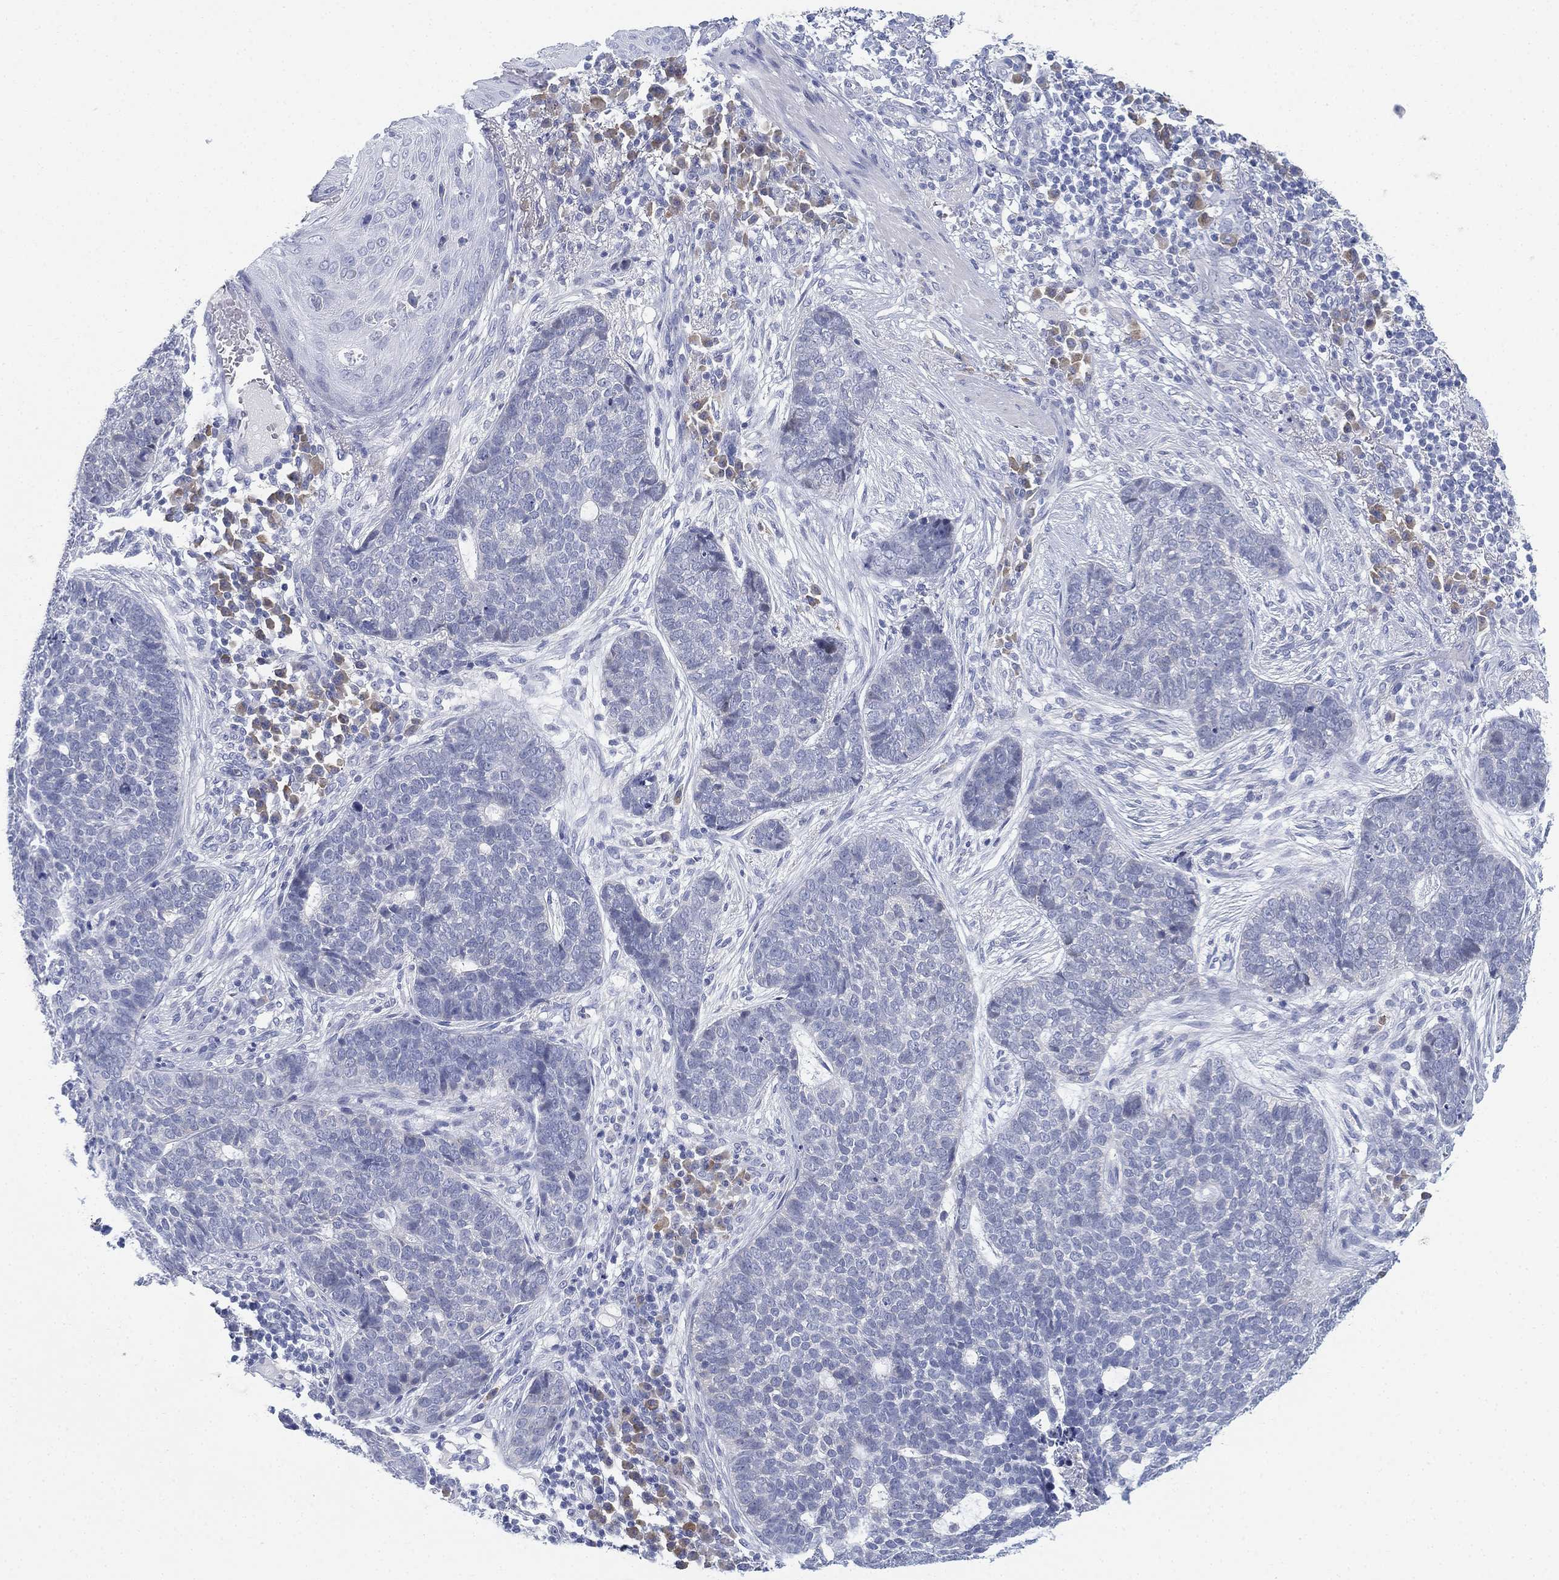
{"staining": {"intensity": "negative", "quantity": "none", "location": "none"}, "tissue": "skin cancer", "cell_type": "Tumor cells", "image_type": "cancer", "snomed": [{"axis": "morphology", "description": "Basal cell carcinoma"}, {"axis": "topography", "description": "Skin"}], "caption": "This is an immunohistochemistry image of skin basal cell carcinoma. There is no positivity in tumor cells.", "gene": "GCNA", "patient": {"sex": "female", "age": 69}}